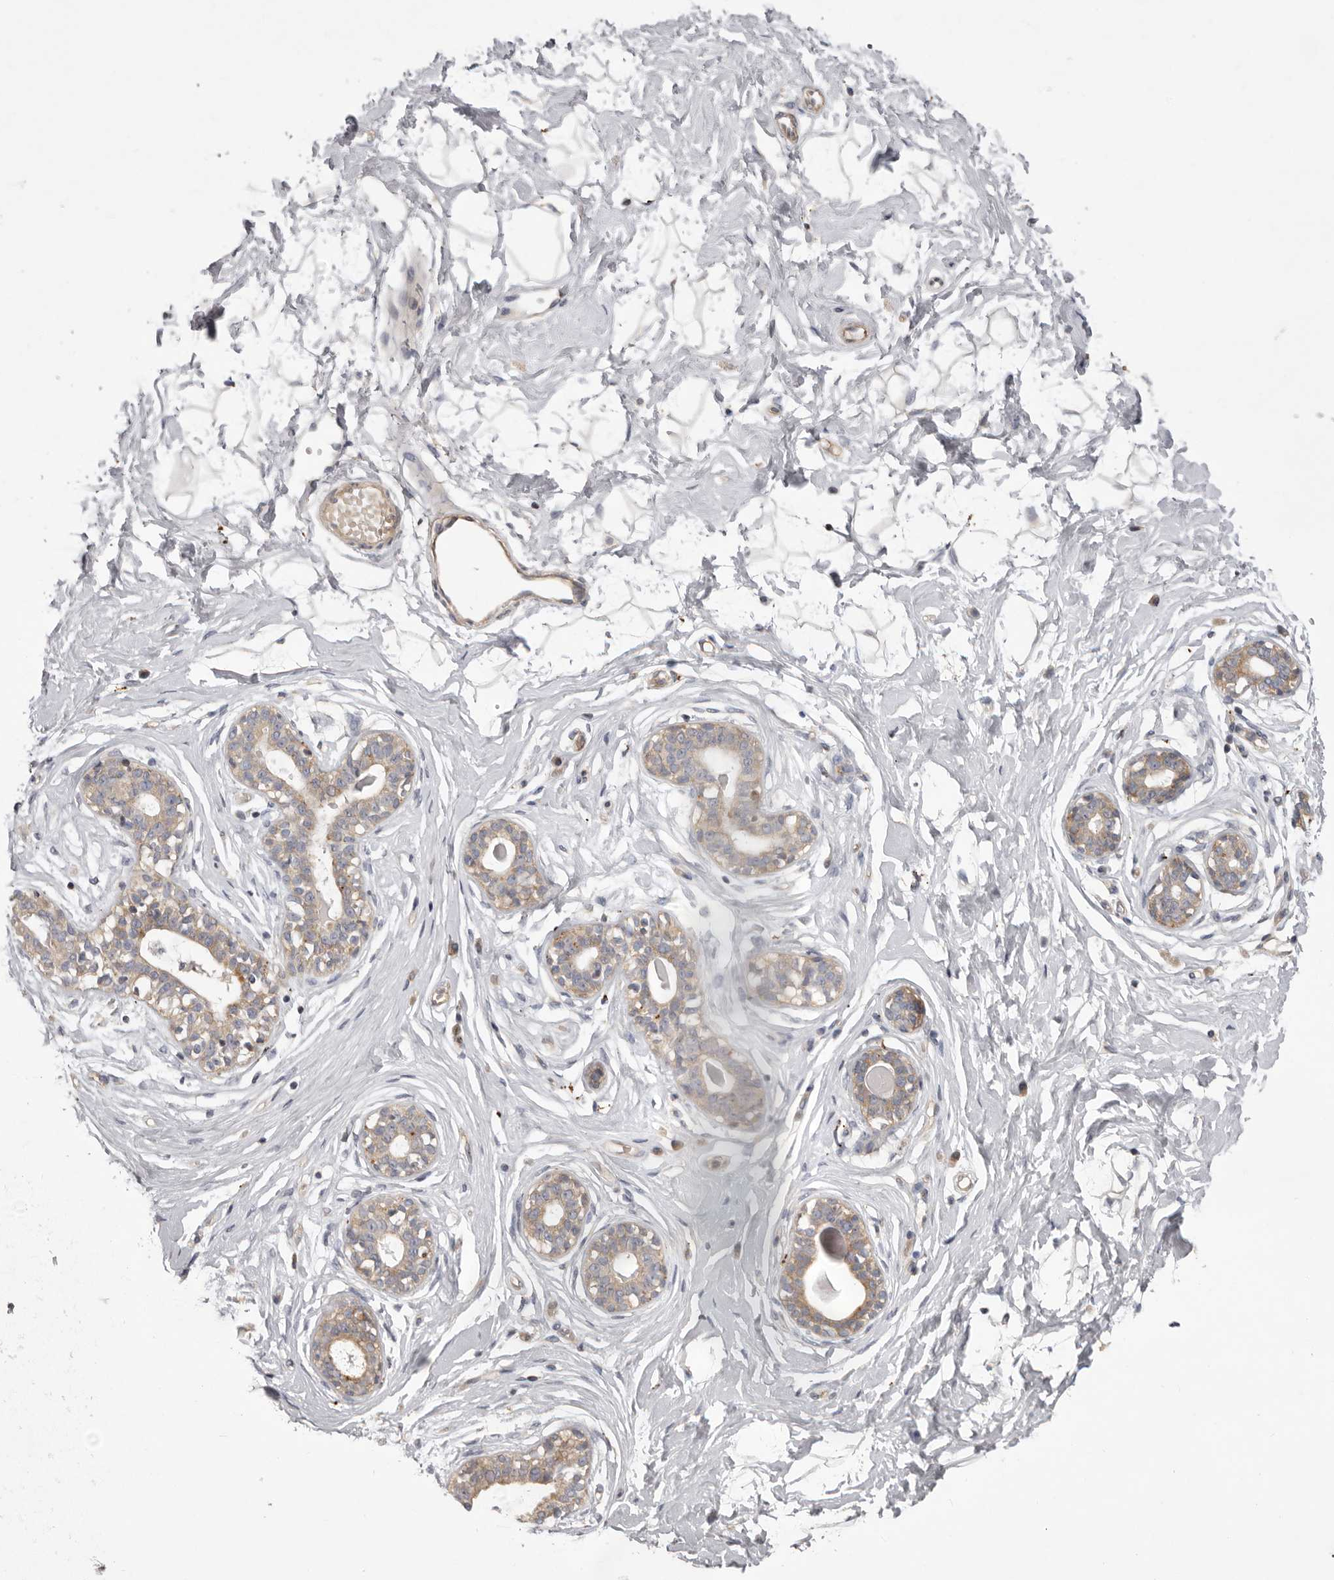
{"staining": {"intensity": "negative", "quantity": "none", "location": "none"}, "tissue": "breast", "cell_type": "Adipocytes", "image_type": "normal", "snomed": [{"axis": "morphology", "description": "Normal tissue, NOS"}, {"axis": "morphology", "description": "Adenoma, NOS"}, {"axis": "topography", "description": "Breast"}], "caption": "Adipocytes show no significant protein positivity in benign breast.", "gene": "WDR47", "patient": {"sex": "female", "age": 23}}